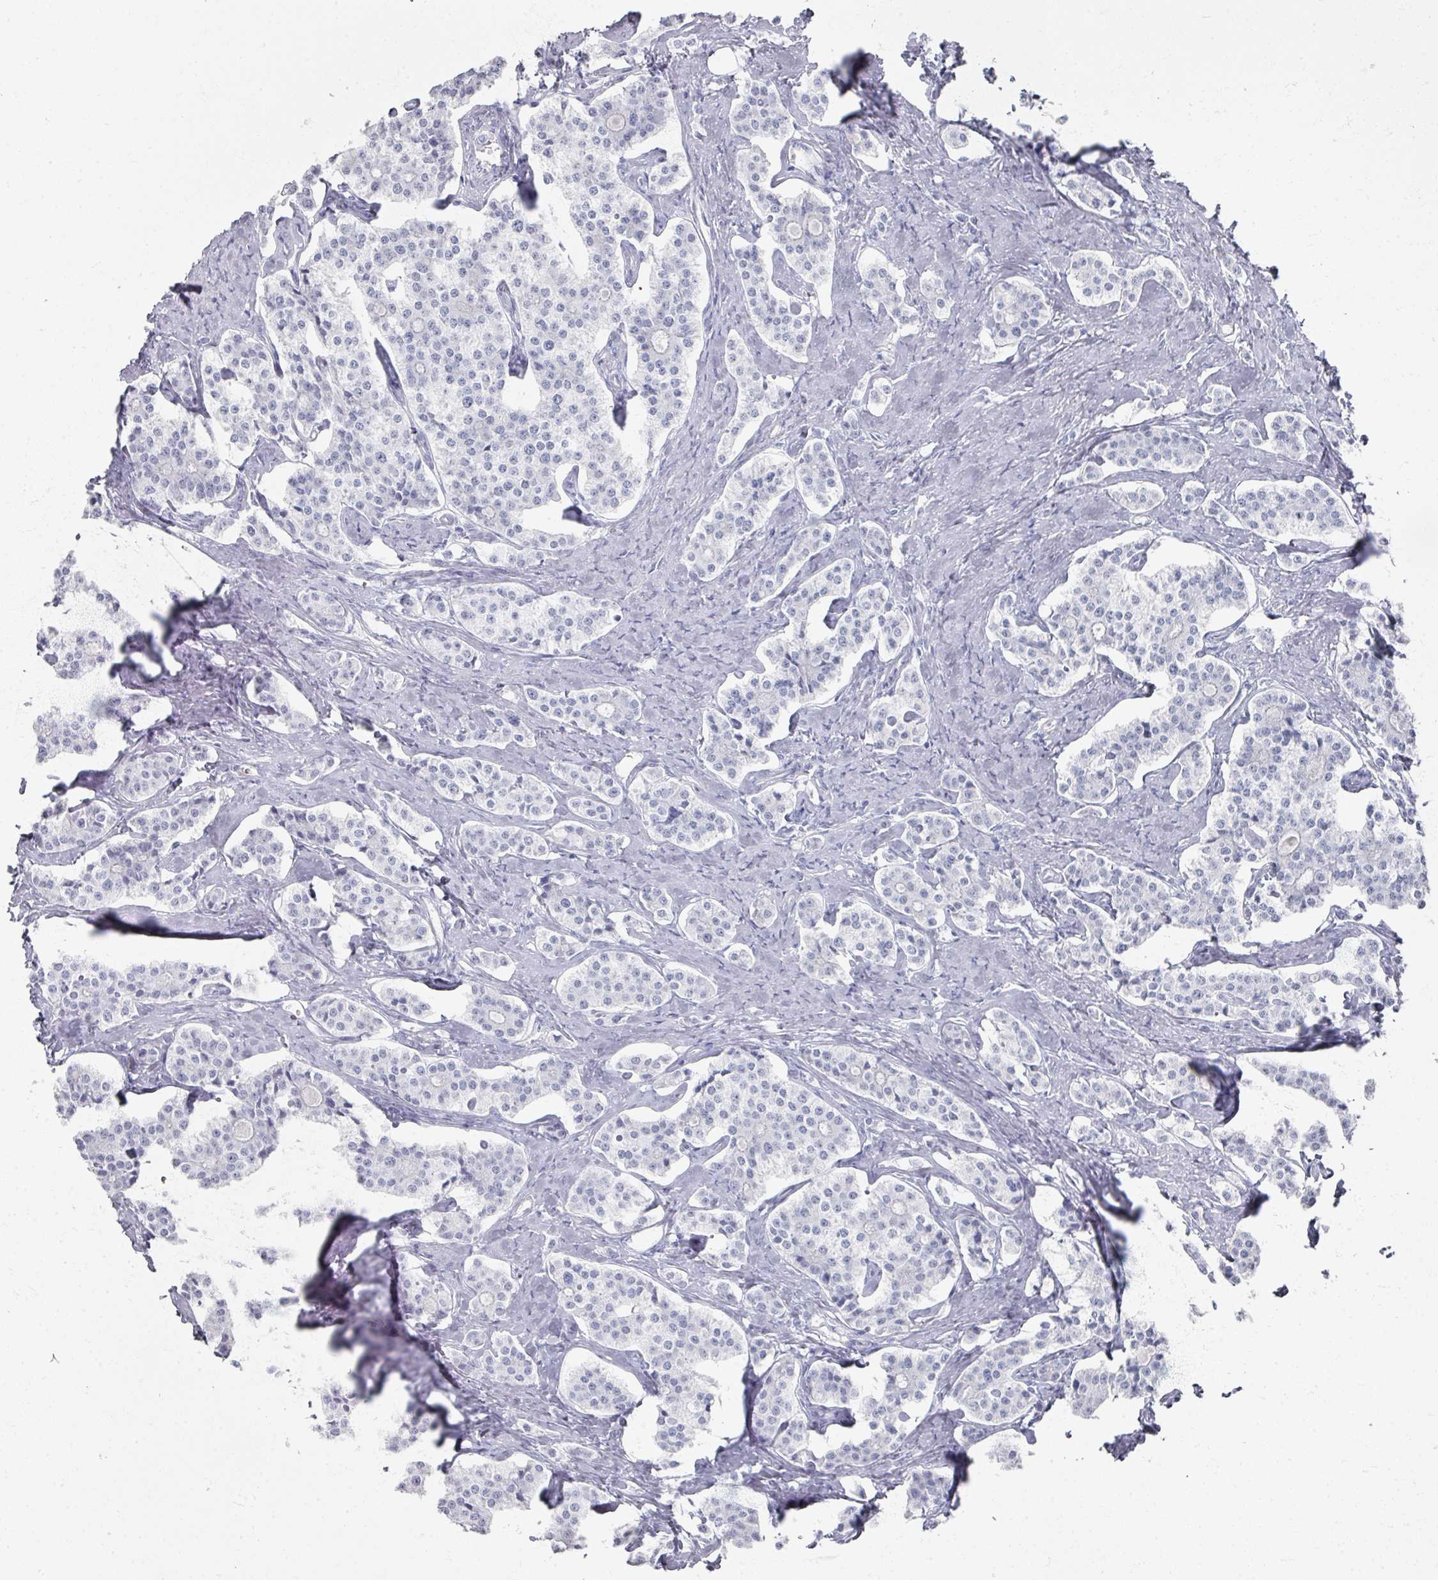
{"staining": {"intensity": "negative", "quantity": "none", "location": "none"}, "tissue": "carcinoid", "cell_type": "Tumor cells", "image_type": "cancer", "snomed": [{"axis": "morphology", "description": "Carcinoid, malignant, NOS"}, {"axis": "topography", "description": "Small intestine"}], "caption": "This is a photomicrograph of immunohistochemistry (IHC) staining of carcinoid (malignant), which shows no staining in tumor cells. (Brightfield microscopy of DAB immunohistochemistry (IHC) at high magnification).", "gene": "PSKH1", "patient": {"sex": "male", "age": 63}}